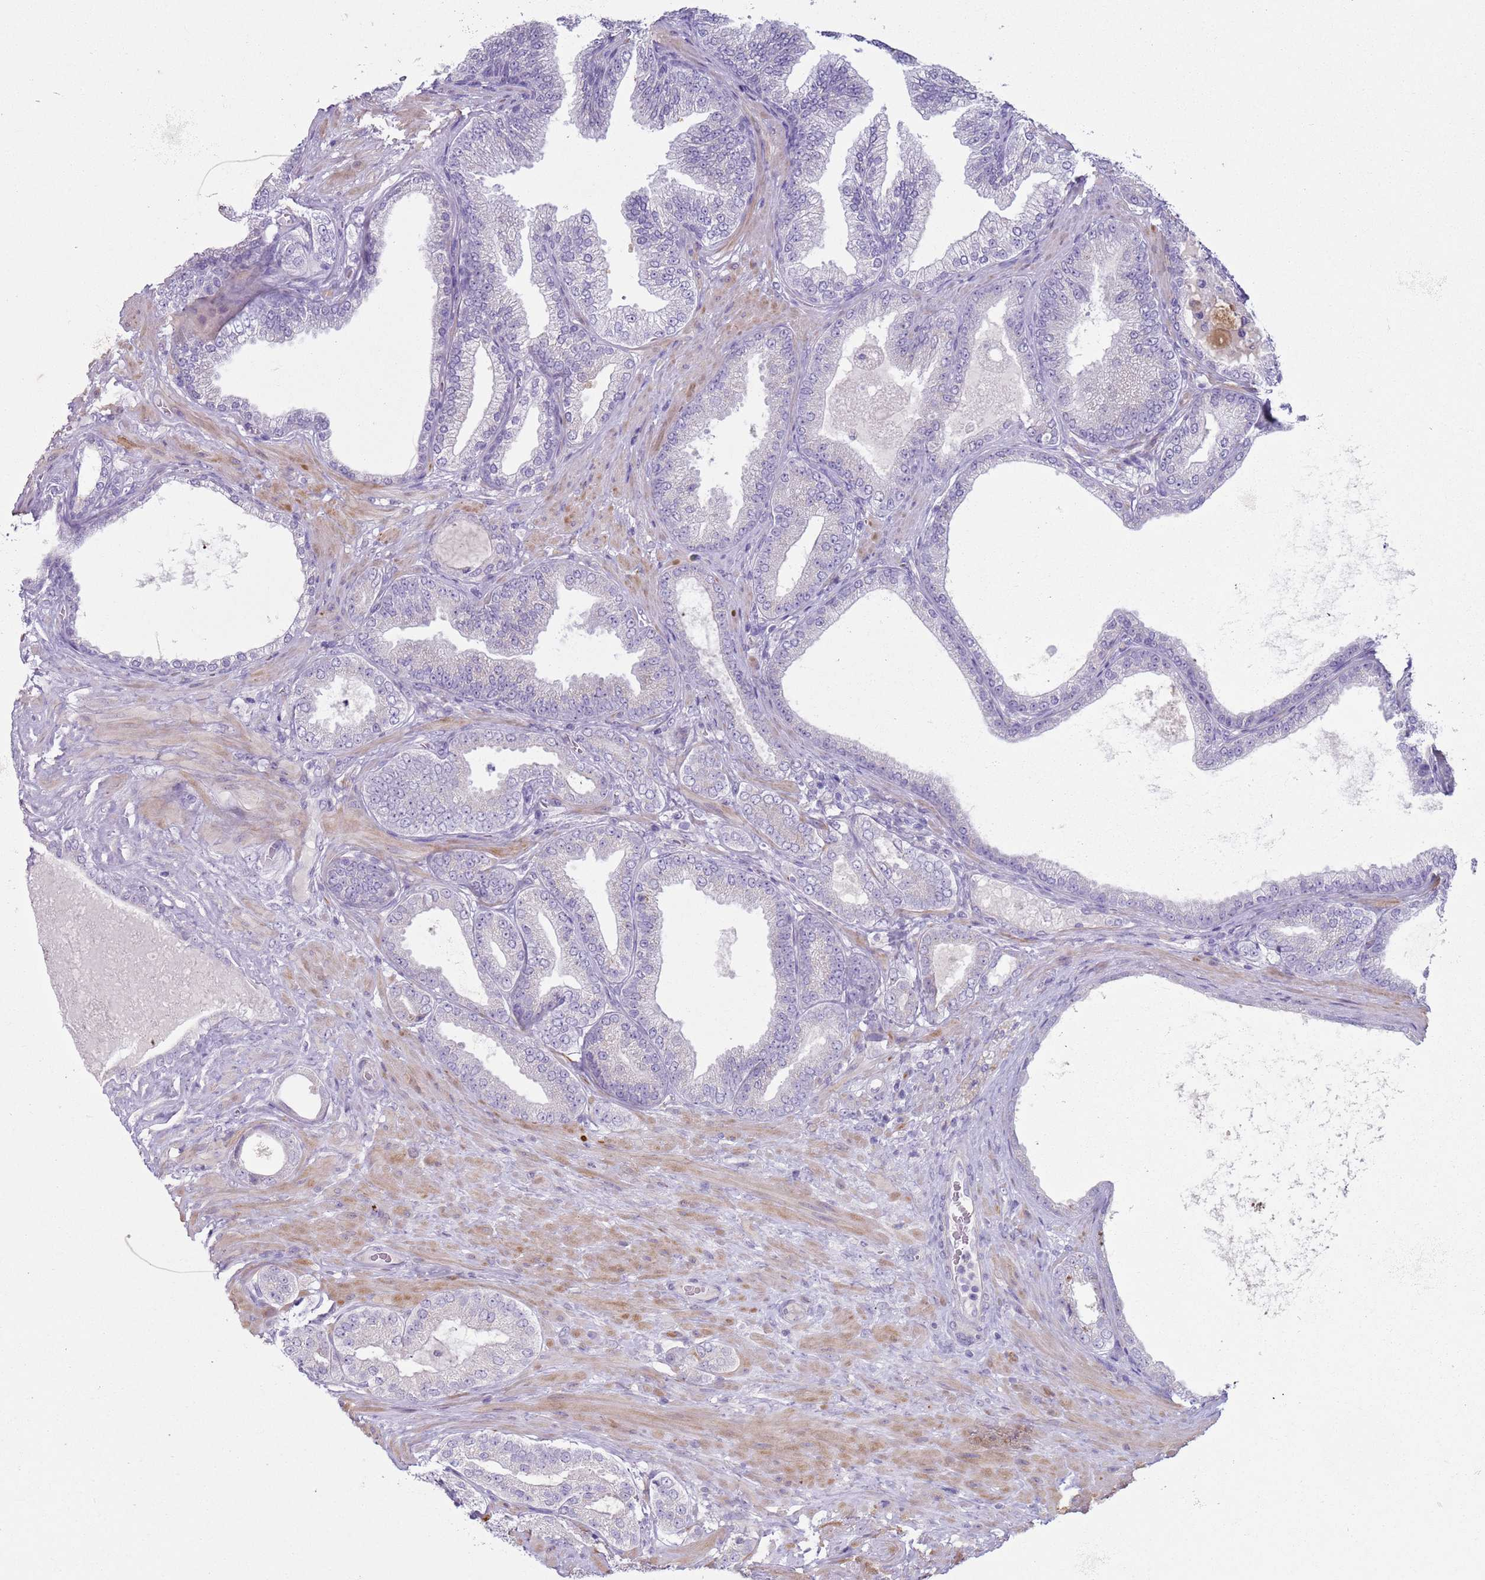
{"staining": {"intensity": "negative", "quantity": "none", "location": "none"}, "tissue": "prostate cancer", "cell_type": "Tumor cells", "image_type": "cancer", "snomed": [{"axis": "morphology", "description": "Adenocarcinoma, Low grade"}, {"axis": "topography", "description": "Prostate"}], "caption": "This is an immunohistochemistry (IHC) micrograph of prostate low-grade adenocarcinoma. There is no staining in tumor cells.", "gene": "NPAP1", "patient": {"sex": "male", "age": 63}}